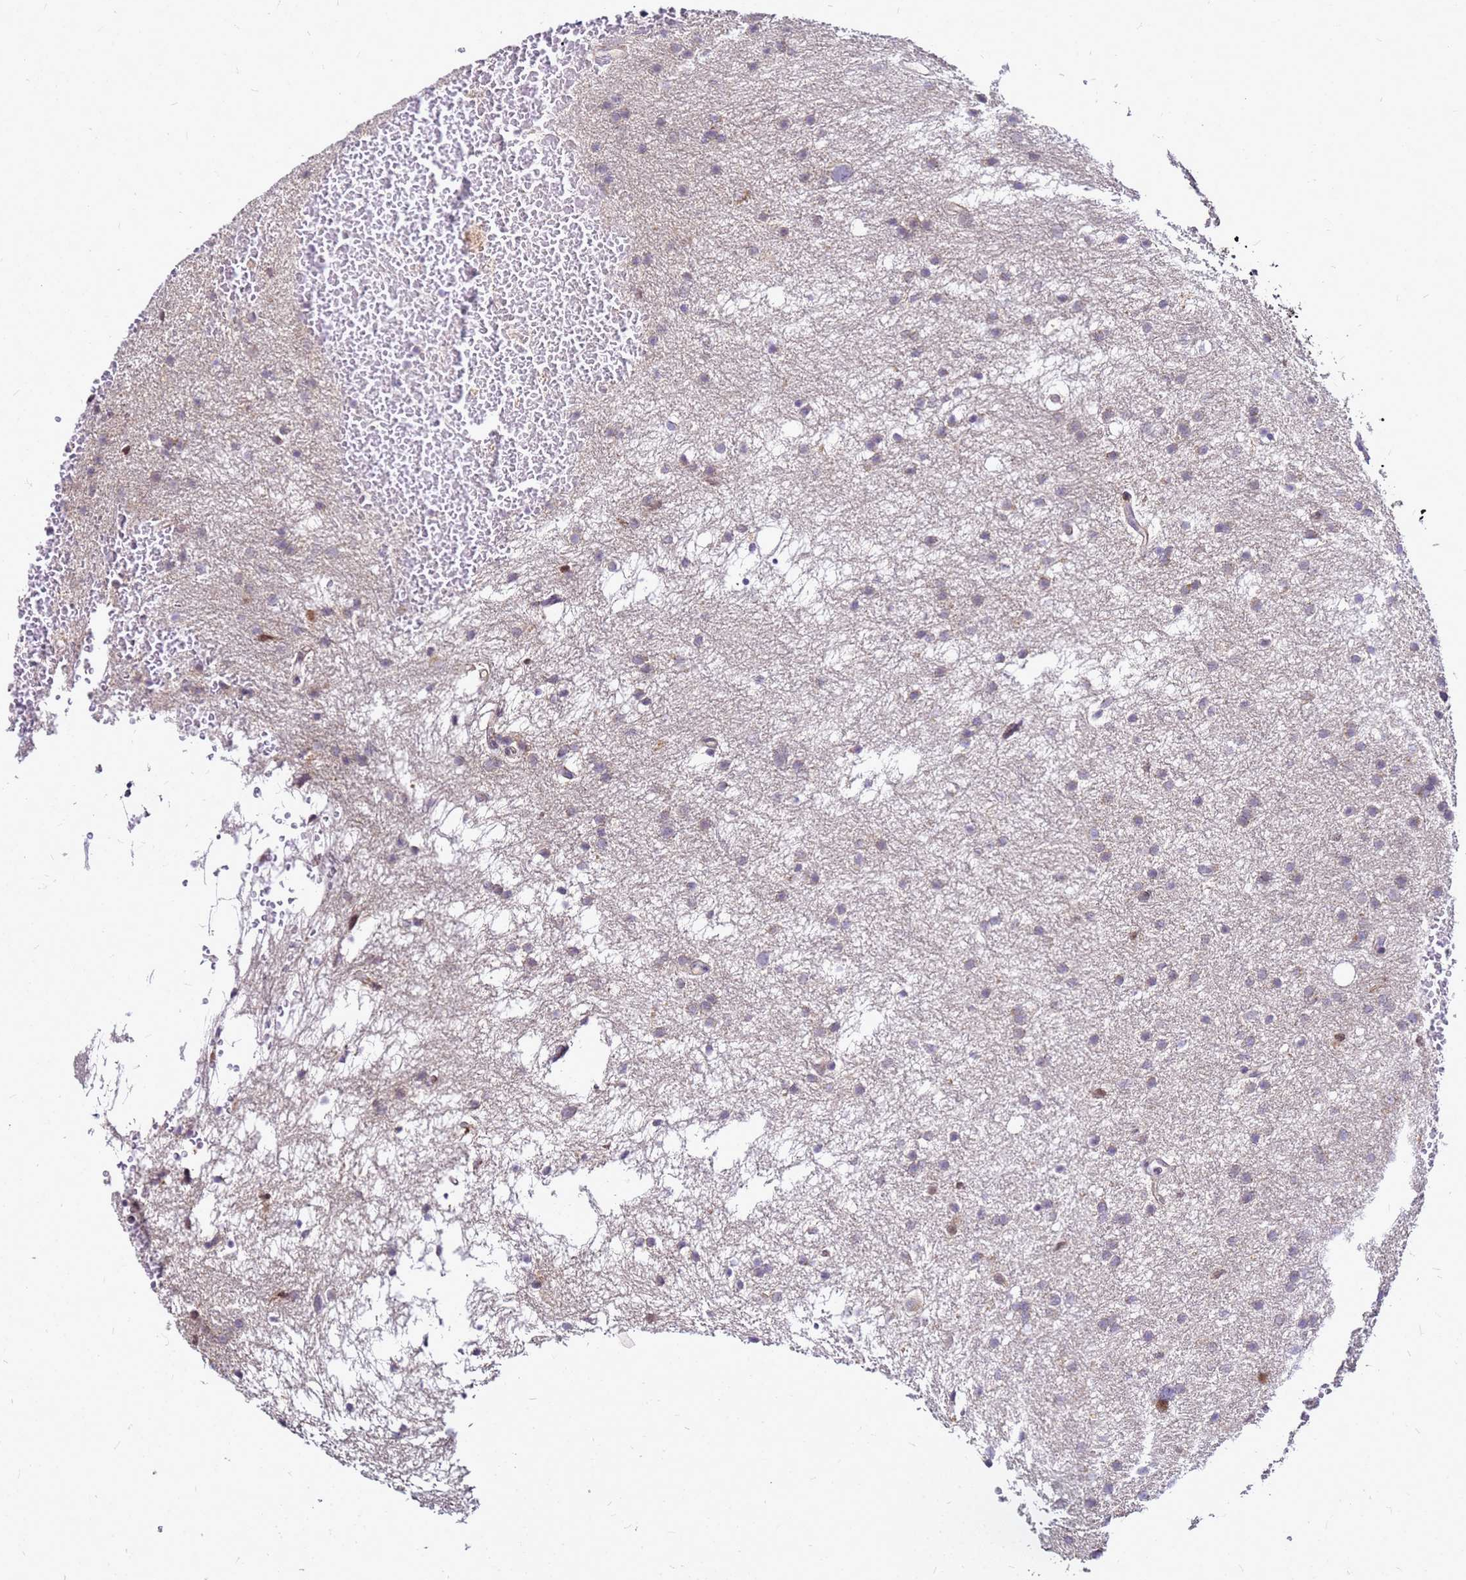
{"staining": {"intensity": "negative", "quantity": "none", "location": "none"}, "tissue": "glioma", "cell_type": "Tumor cells", "image_type": "cancer", "snomed": [{"axis": "morphology", "description": "Glioma, malignant, High grade"}, {"axis": "topography", "description": "Cerebral cortex"}], "caption": "This is a image of immunohistochemistry (IHC) staining of high-grade glioma (malignant), which shows no expression in tumor cells.", "gene": "SAT1", "patient": {"sex": "female", "age": 36}}